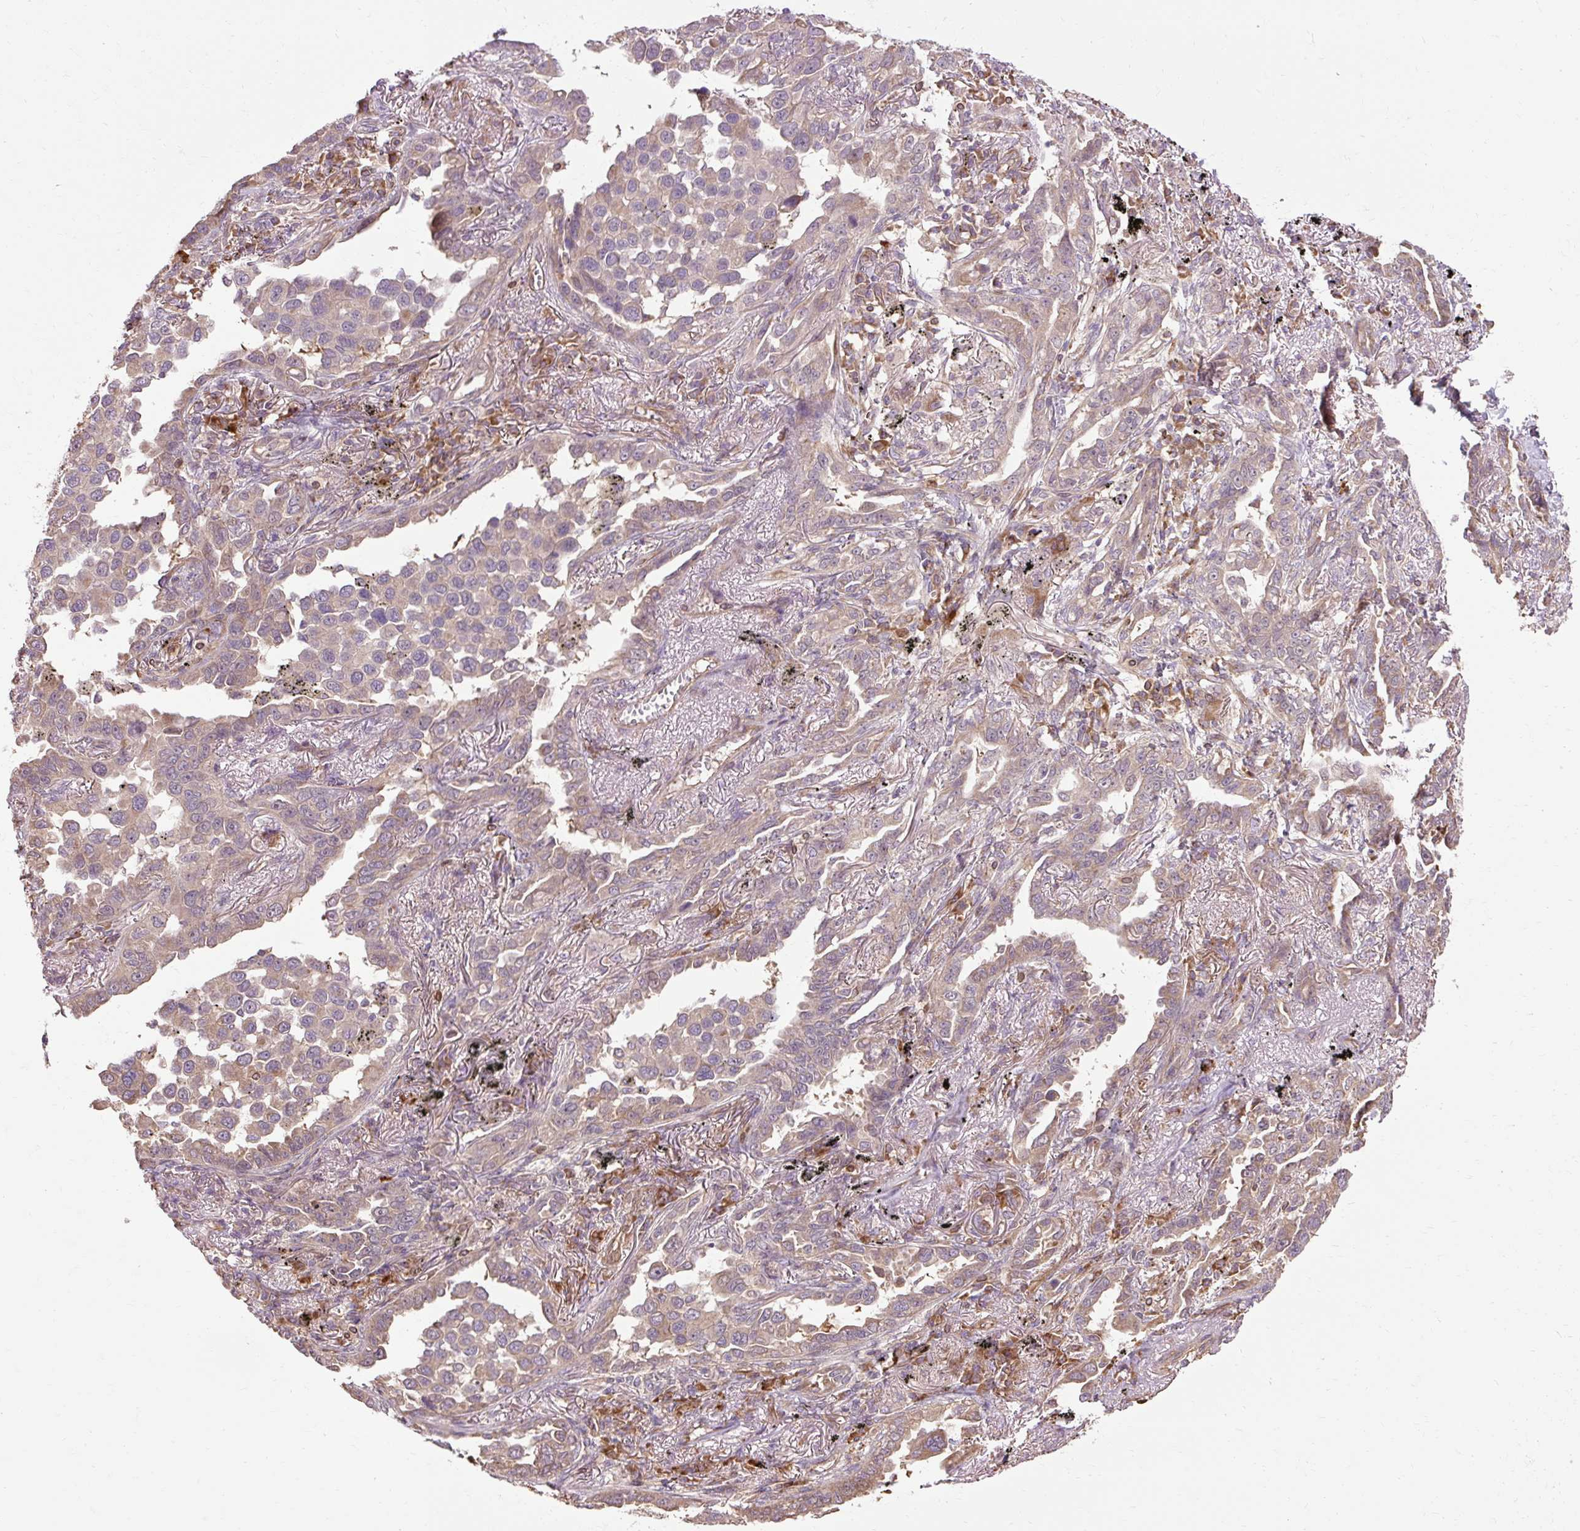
{"staining": {"intensity": "weak", "quantity": ">75%", "location": "cytoplasmic/membranous"}, "tissue": "lung cancer", "cell_type": "Tumor cells", "image_type": "cancer", "snomed": [{"axis": "morphology", "description": "Adenocarcinoma, NOS"}, {"axis": "topography", "description": "Lung"}], "caption": "Lung cancer was stained to show a protein in brown. There is low levels of weak cytoplasmic/membranous expression in approximately >75% of tumor cells.", "gene": "FLRT1", "patient": {"sex": "male", "age": 67}}